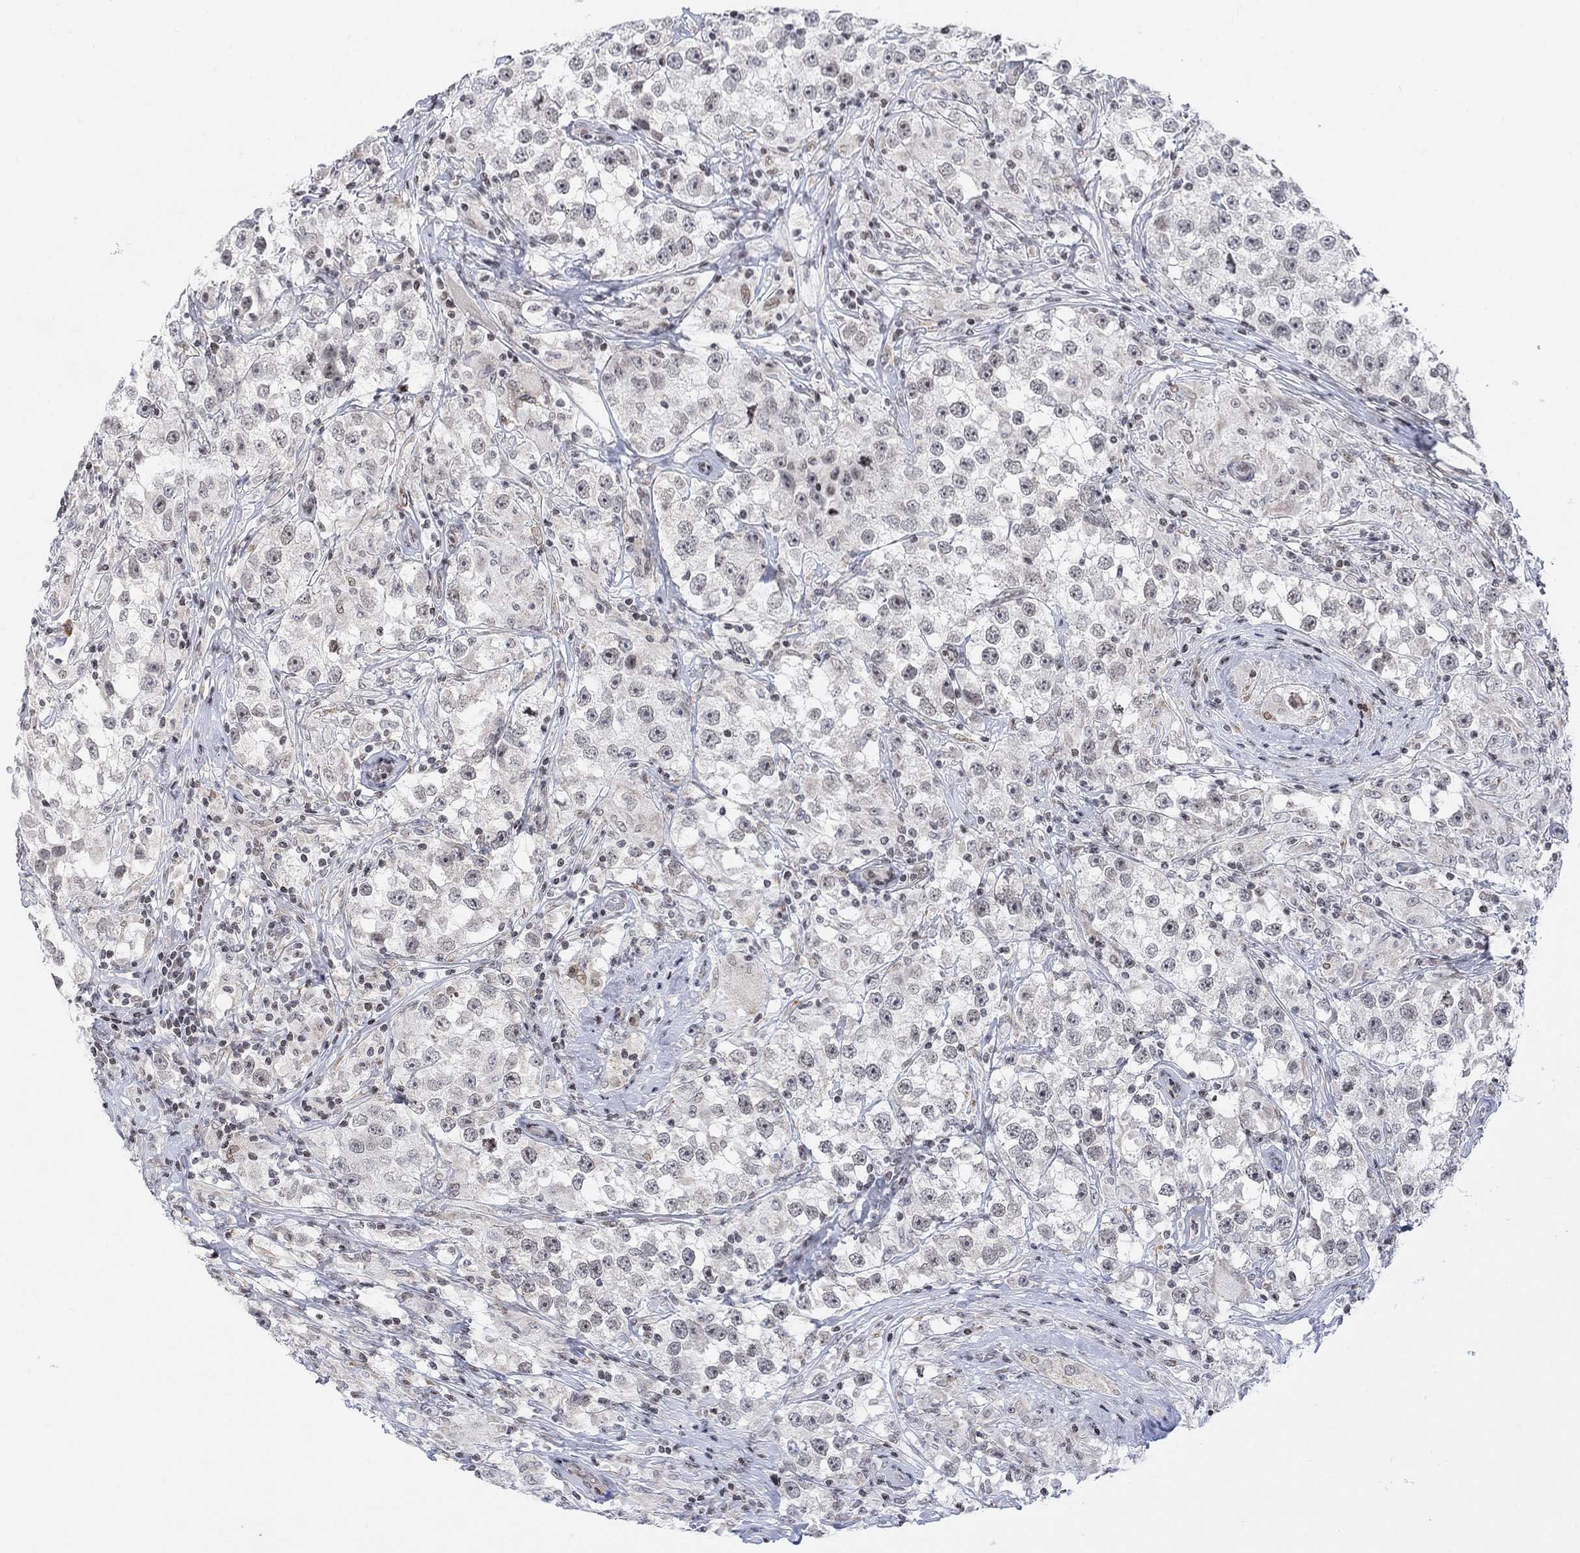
{"staining": {"intensity": "negative", "quantity": "none", "location": "none"}, "tissue": "testis cancer", "cell_type": "Tumor cells", "image_type": "cancer", "snomed": [{"axis": "morphology", "description": "Seminoma, NOS"}, {"axis": "topography", "description": "Testis"}], "caption": "Immunohistochemistry (IHC) histopathology image of neoplastic tissue: seminoma (testis) stained with DAB (3,3'-diaminobenzidine) displays no significant protein staining in tumor cells.", "gene": "ABHD14A", "patient": {"sex": "male", "age": 46}}